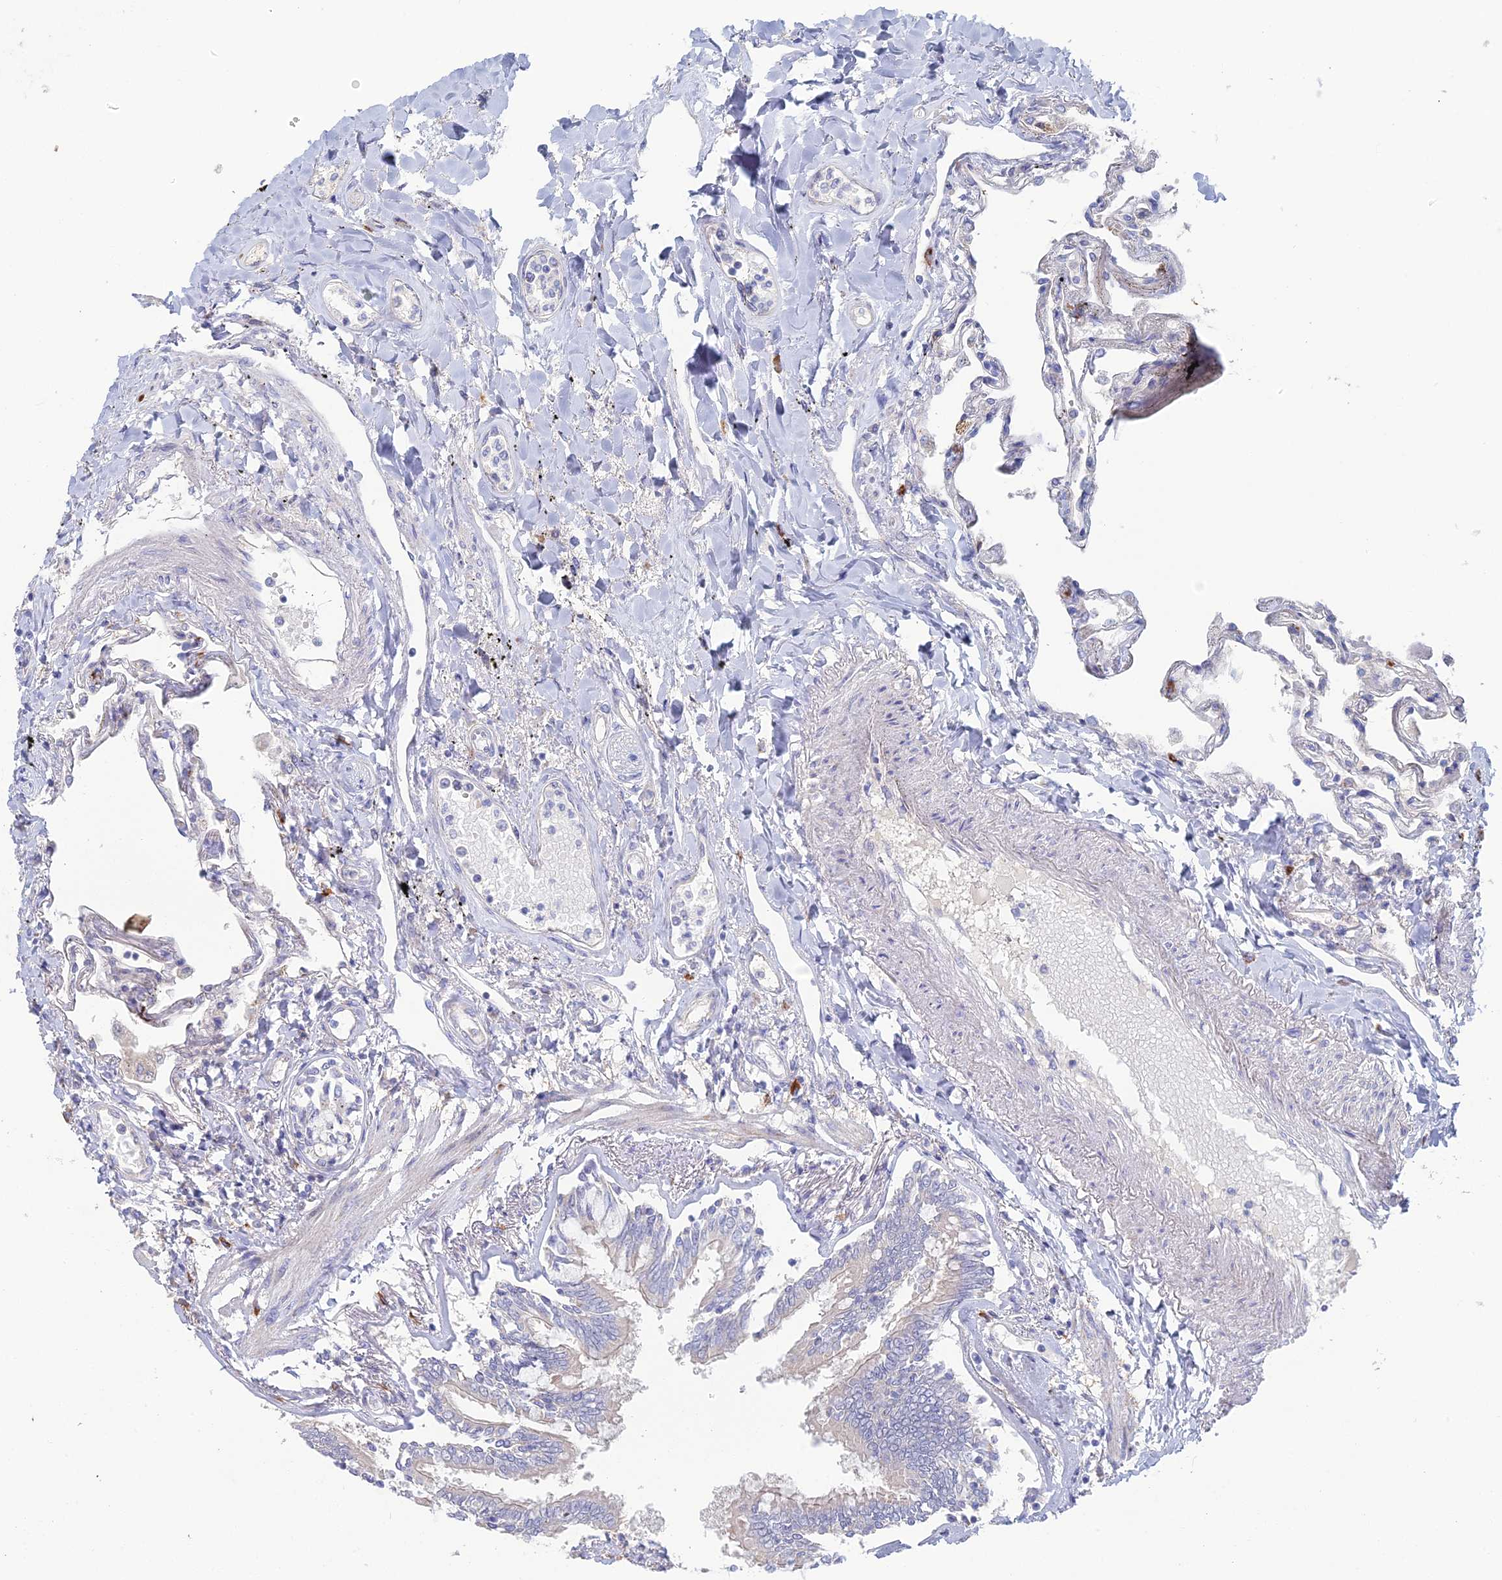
{"staining": {"intensity": "negative", "quantity": "none", "location": "none"}, "tissue": "lung", "cell_type": "Alveolar cells", "image_type": "normal", "snomed": [{"axis": "morphology", "description": "Normal tissue, NOS"}, {"axis": "topography", "description": "Lung"}], "caption": "An immunohistochemistry photomicrograph of normal lung is shown. There is no staining in alveolar cells of lung. (DAB IHC, high magnification).", "gene": "ARL16", "patient": {"sex": "female", "age": 67}}